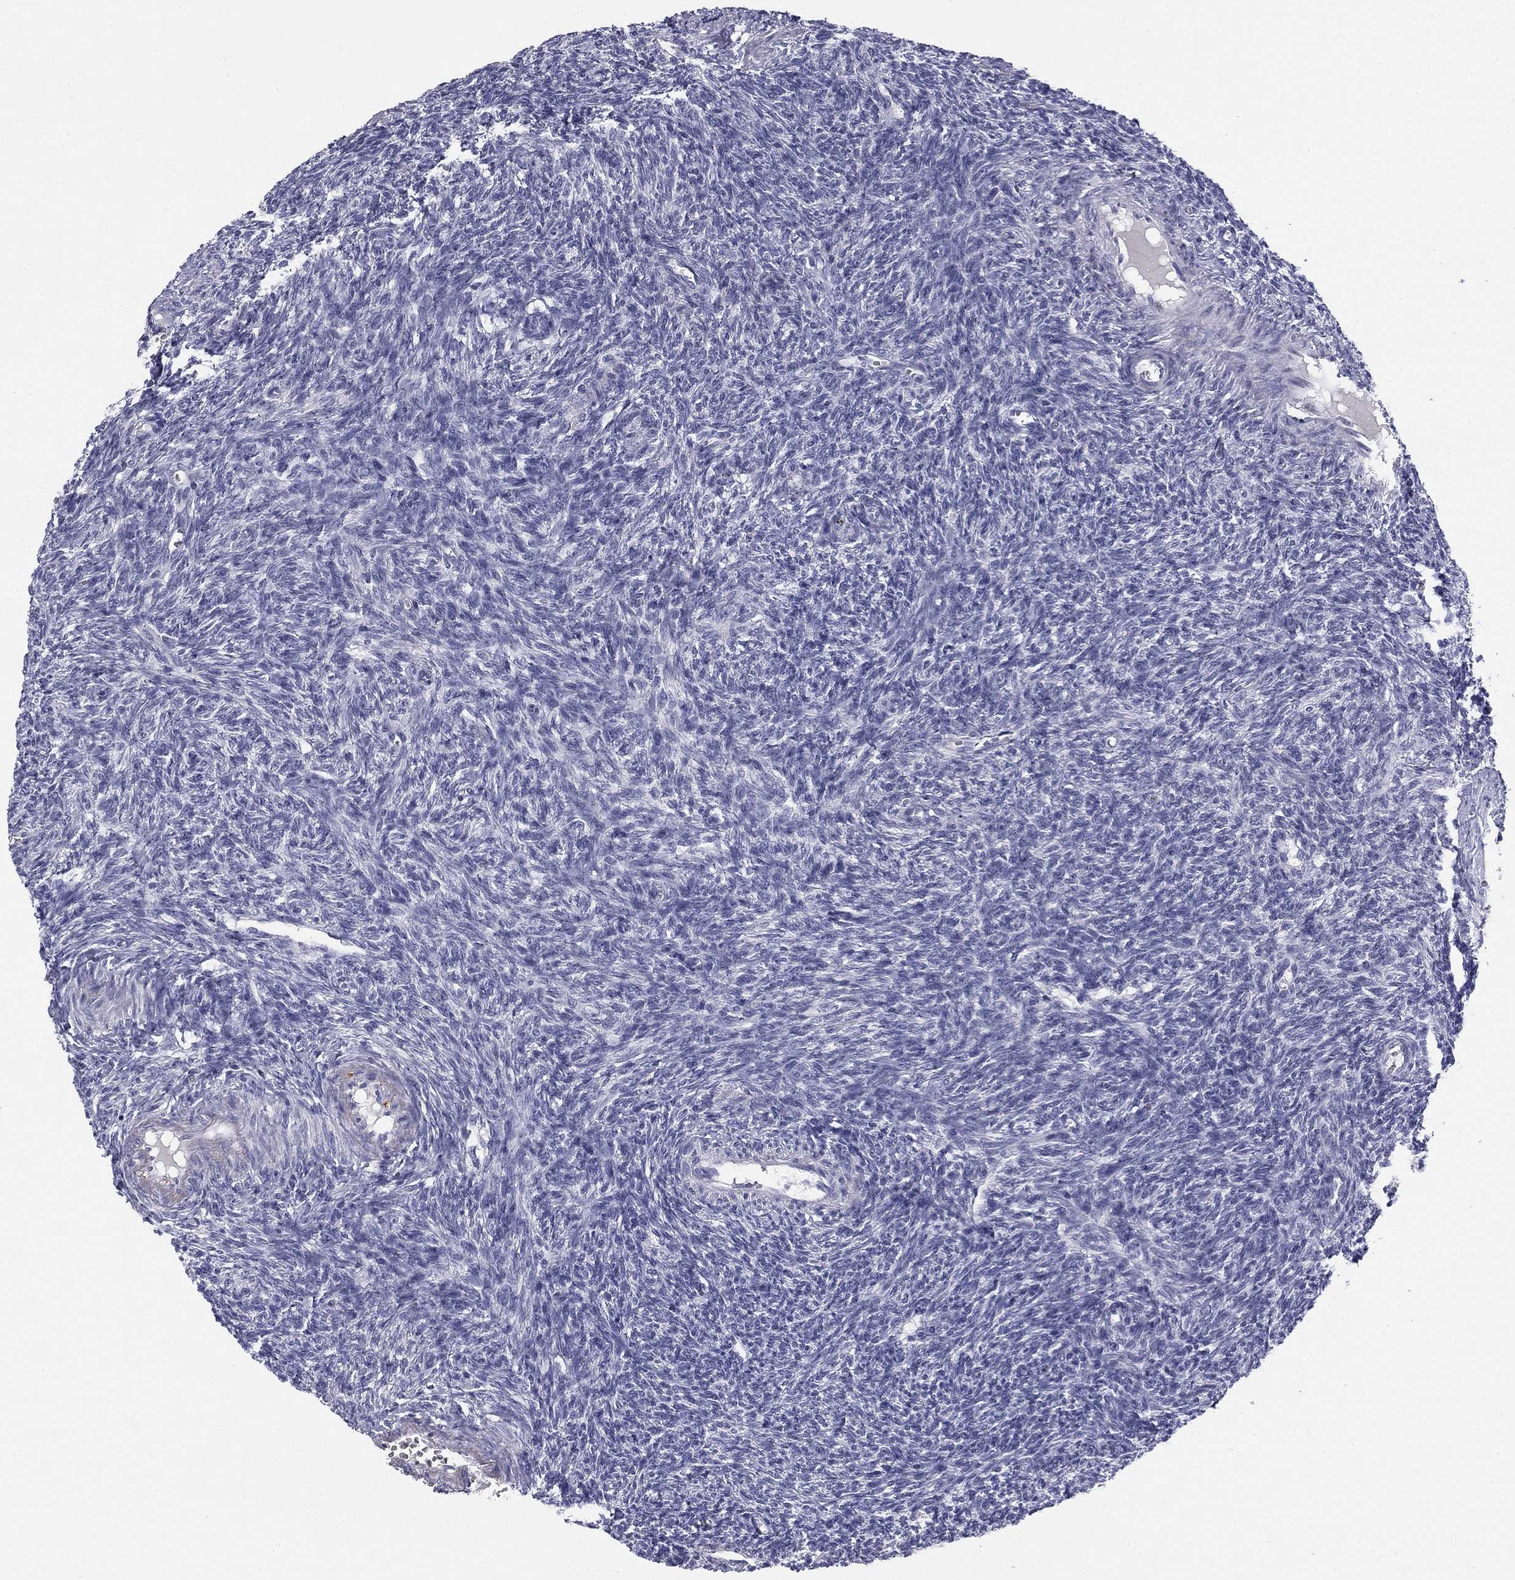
{"staining": {"intensity": "negative", "quantity": "none", "location": "none"}, "tissue": "ovary", "cell_type": "Ovarian stroma cells", "image_type": "normal", "snomed": [{"axis": "morphology", "description": "Normal tissue, NOS"}, {"axis": "topography", "description": "Ovary"}], "caption": "The image displays no staining of ovarian stroma cells in normal ovary.", "gene": "TFAP2B", "patient": {"sex": "female", "age": 27}}